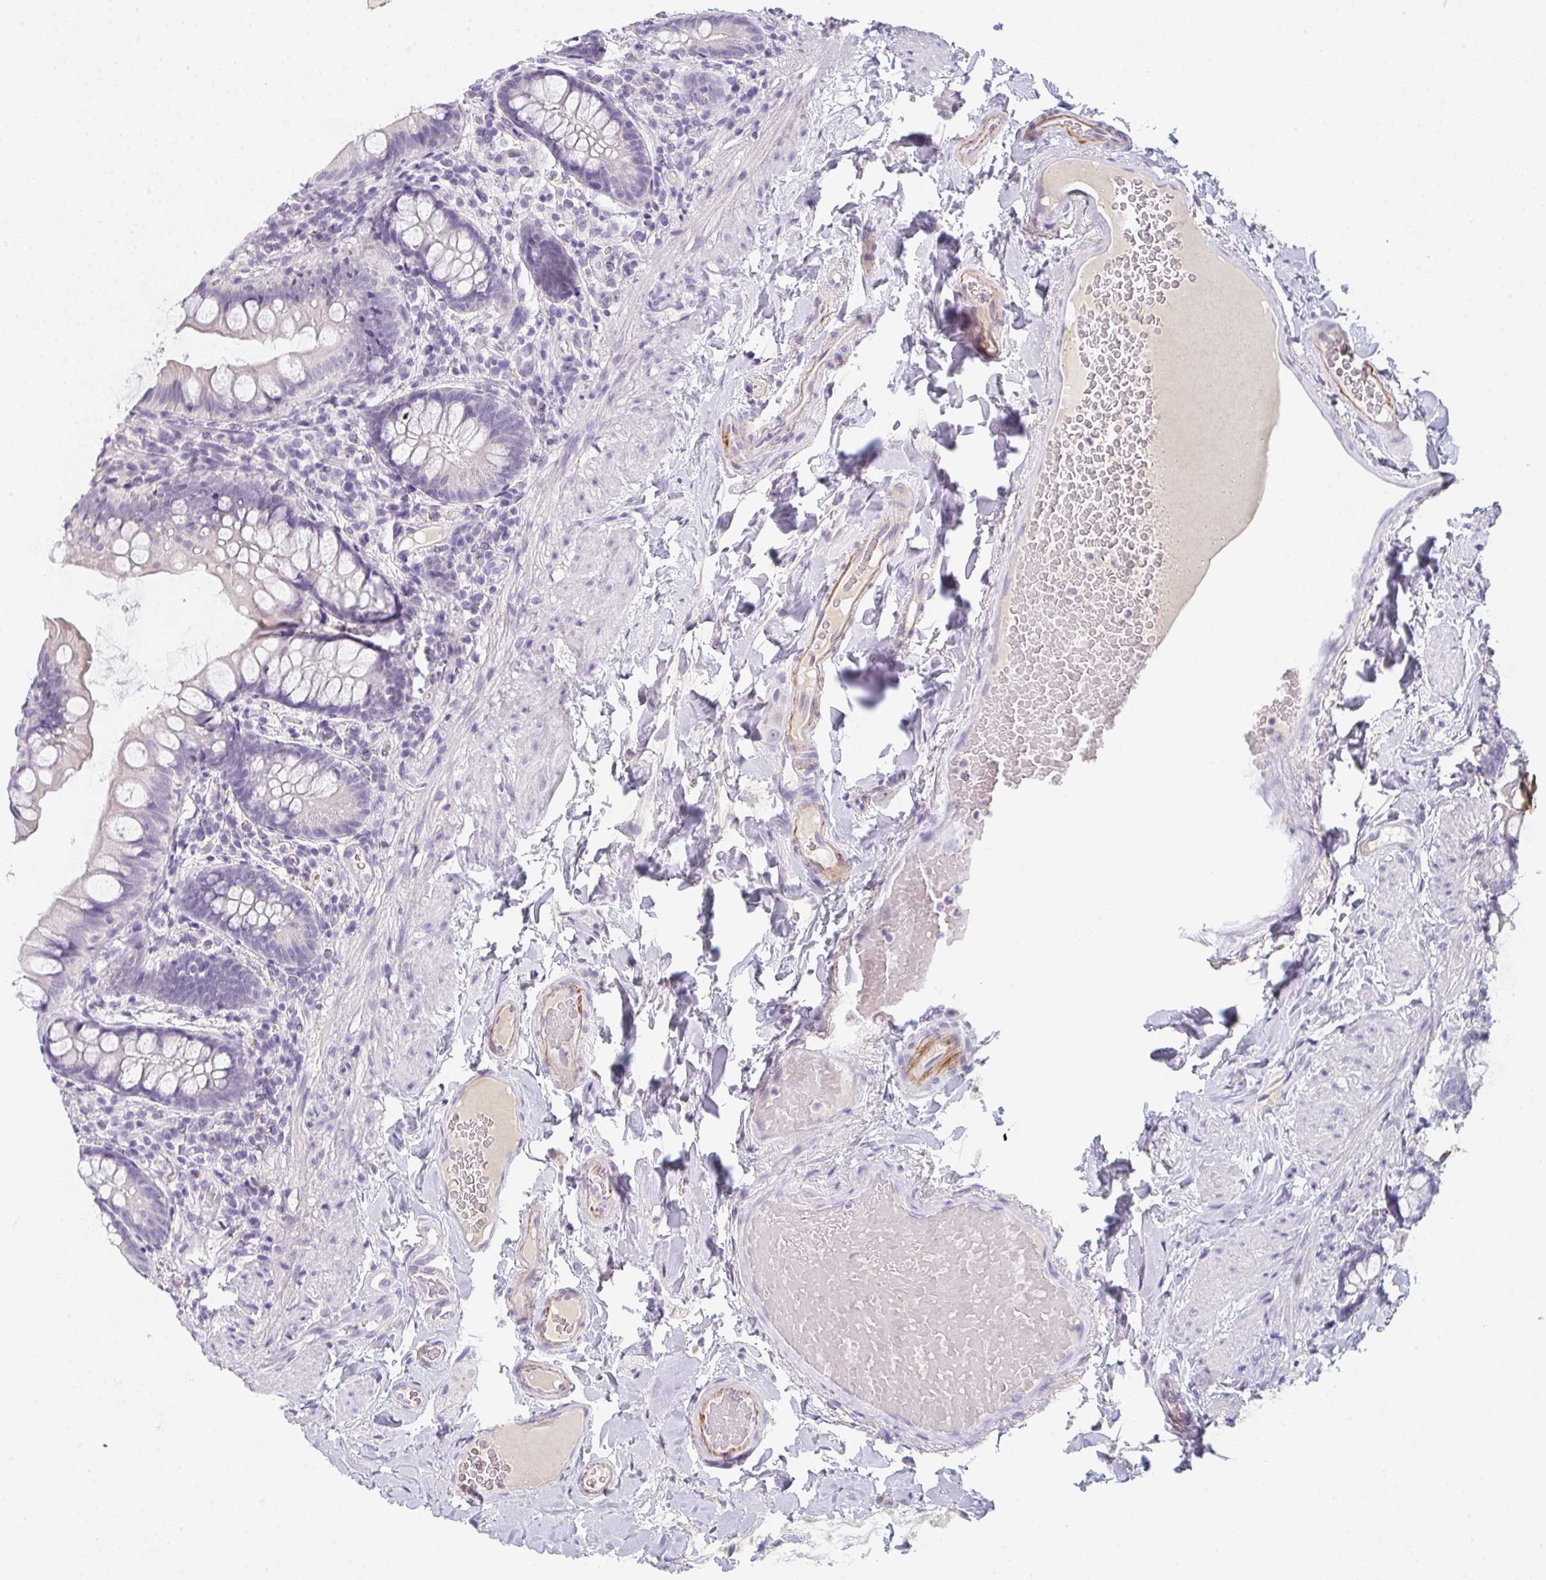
{"staining": {"intensity": "negative", "quantity": "none", "location": "none"}, "tissue": "small intestine", "cell_type": "Glandular cells", "image_type": "normal", "snomed": [{"axis": "morphology", "description": "Normal tissue, NOS"}, {"axis": "topography", "description": "Small intestine"}], "caption": "This is a histopathology image of immunohistochemistry (IHC) staining of unremarkable small intestine, which shows no staining in glandular cells.", "gene": "C1QTNF8", "patient": {"sex": "male", "age": 70}}